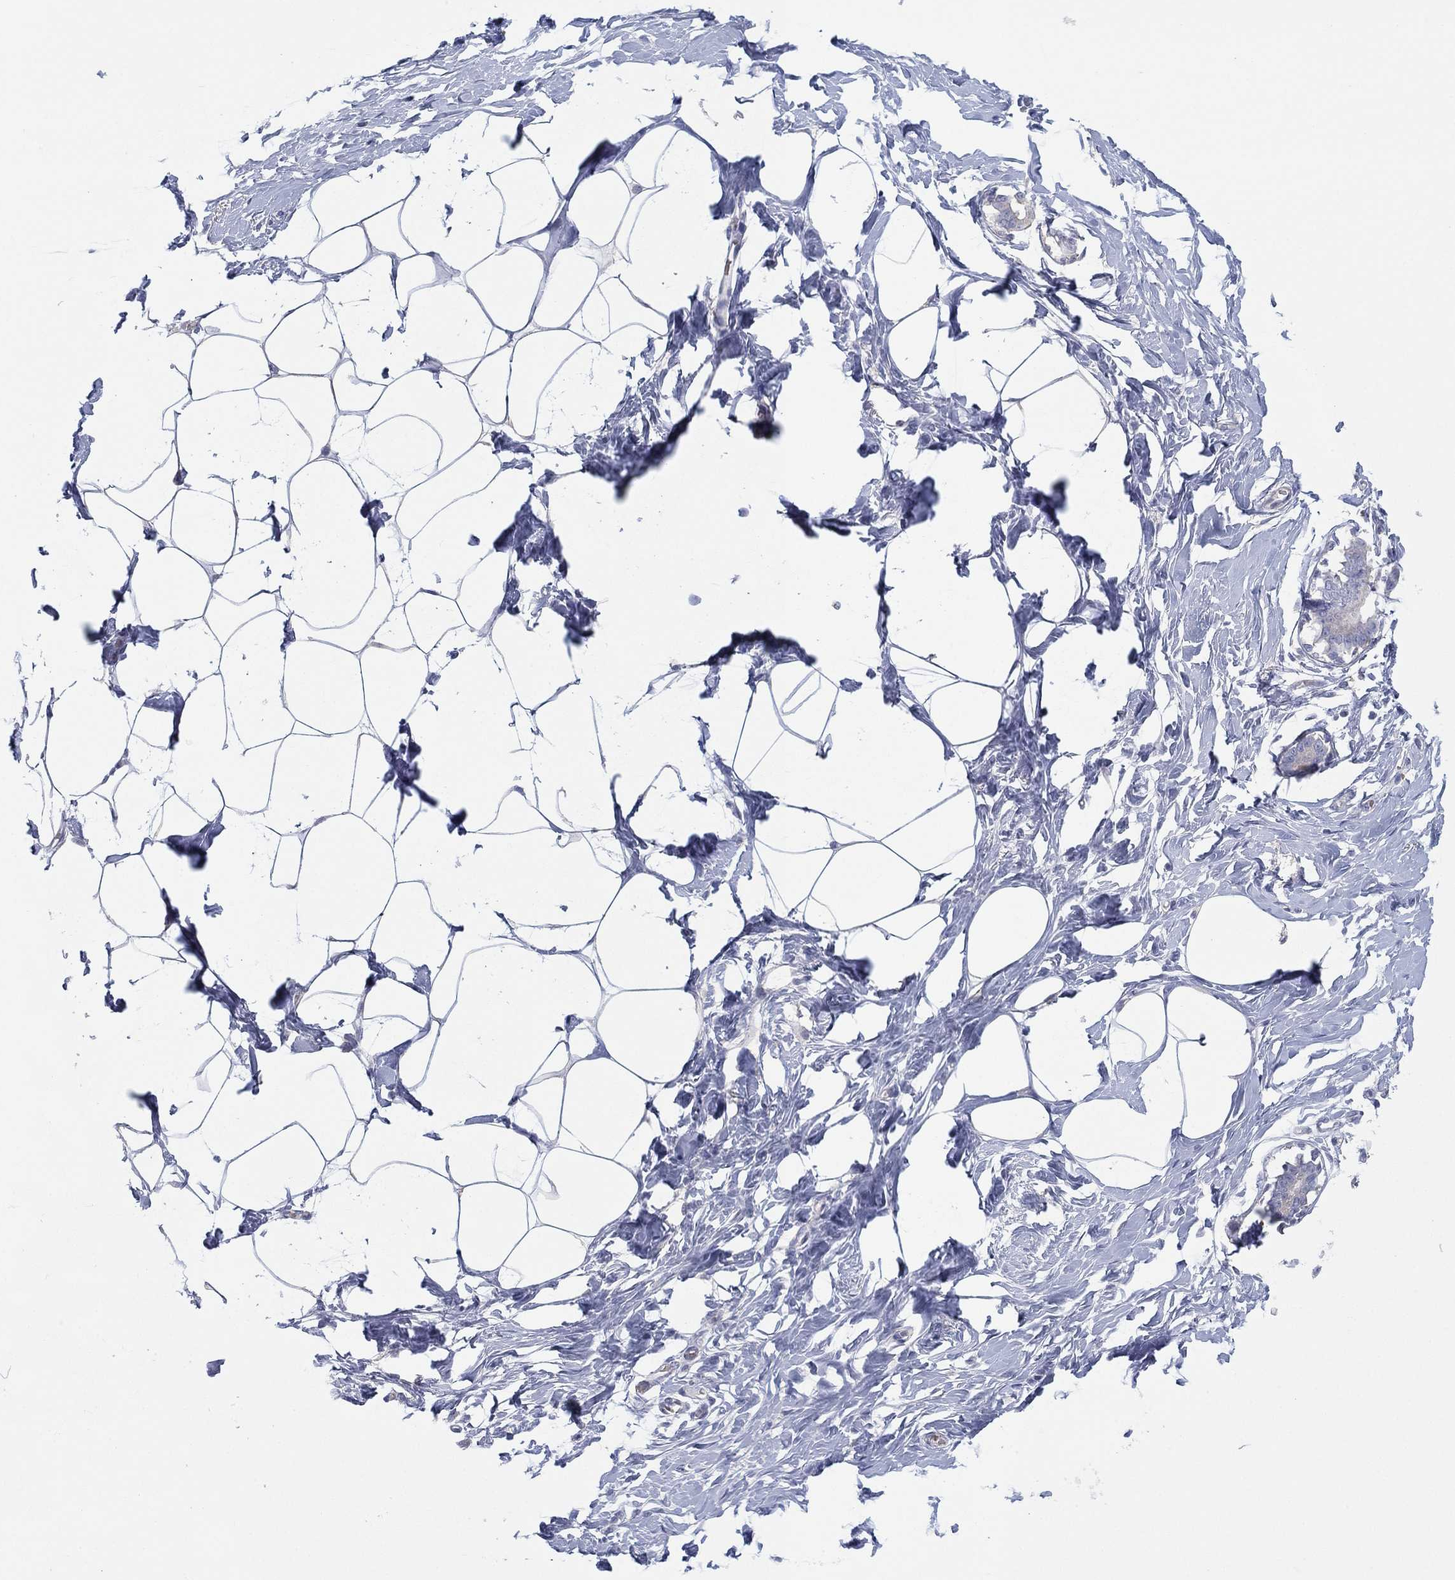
{"staining": {"intensity": "negative", "quantity": "none", "location": "none"}, "tissue": "breast", "cell_type": "Adipocytes", "image_type": "normal", "snomed": [{"axis": "morphology", "description": "Normal tissue, NOS"}, {"axis": "morphology", "description": "Lobular carcinoma, in situ"}, {"axis": "topography", "description": "Breast"}], "caption": "A high-resolution photomicrograph shows immunohistochemistry (IHC) staining of benign breast, which shows no significant expression in adipocytes. Nuclei are stained in blue.", "gene": "CYP2D6", "patient": {"sex": "female", "age": 35}}